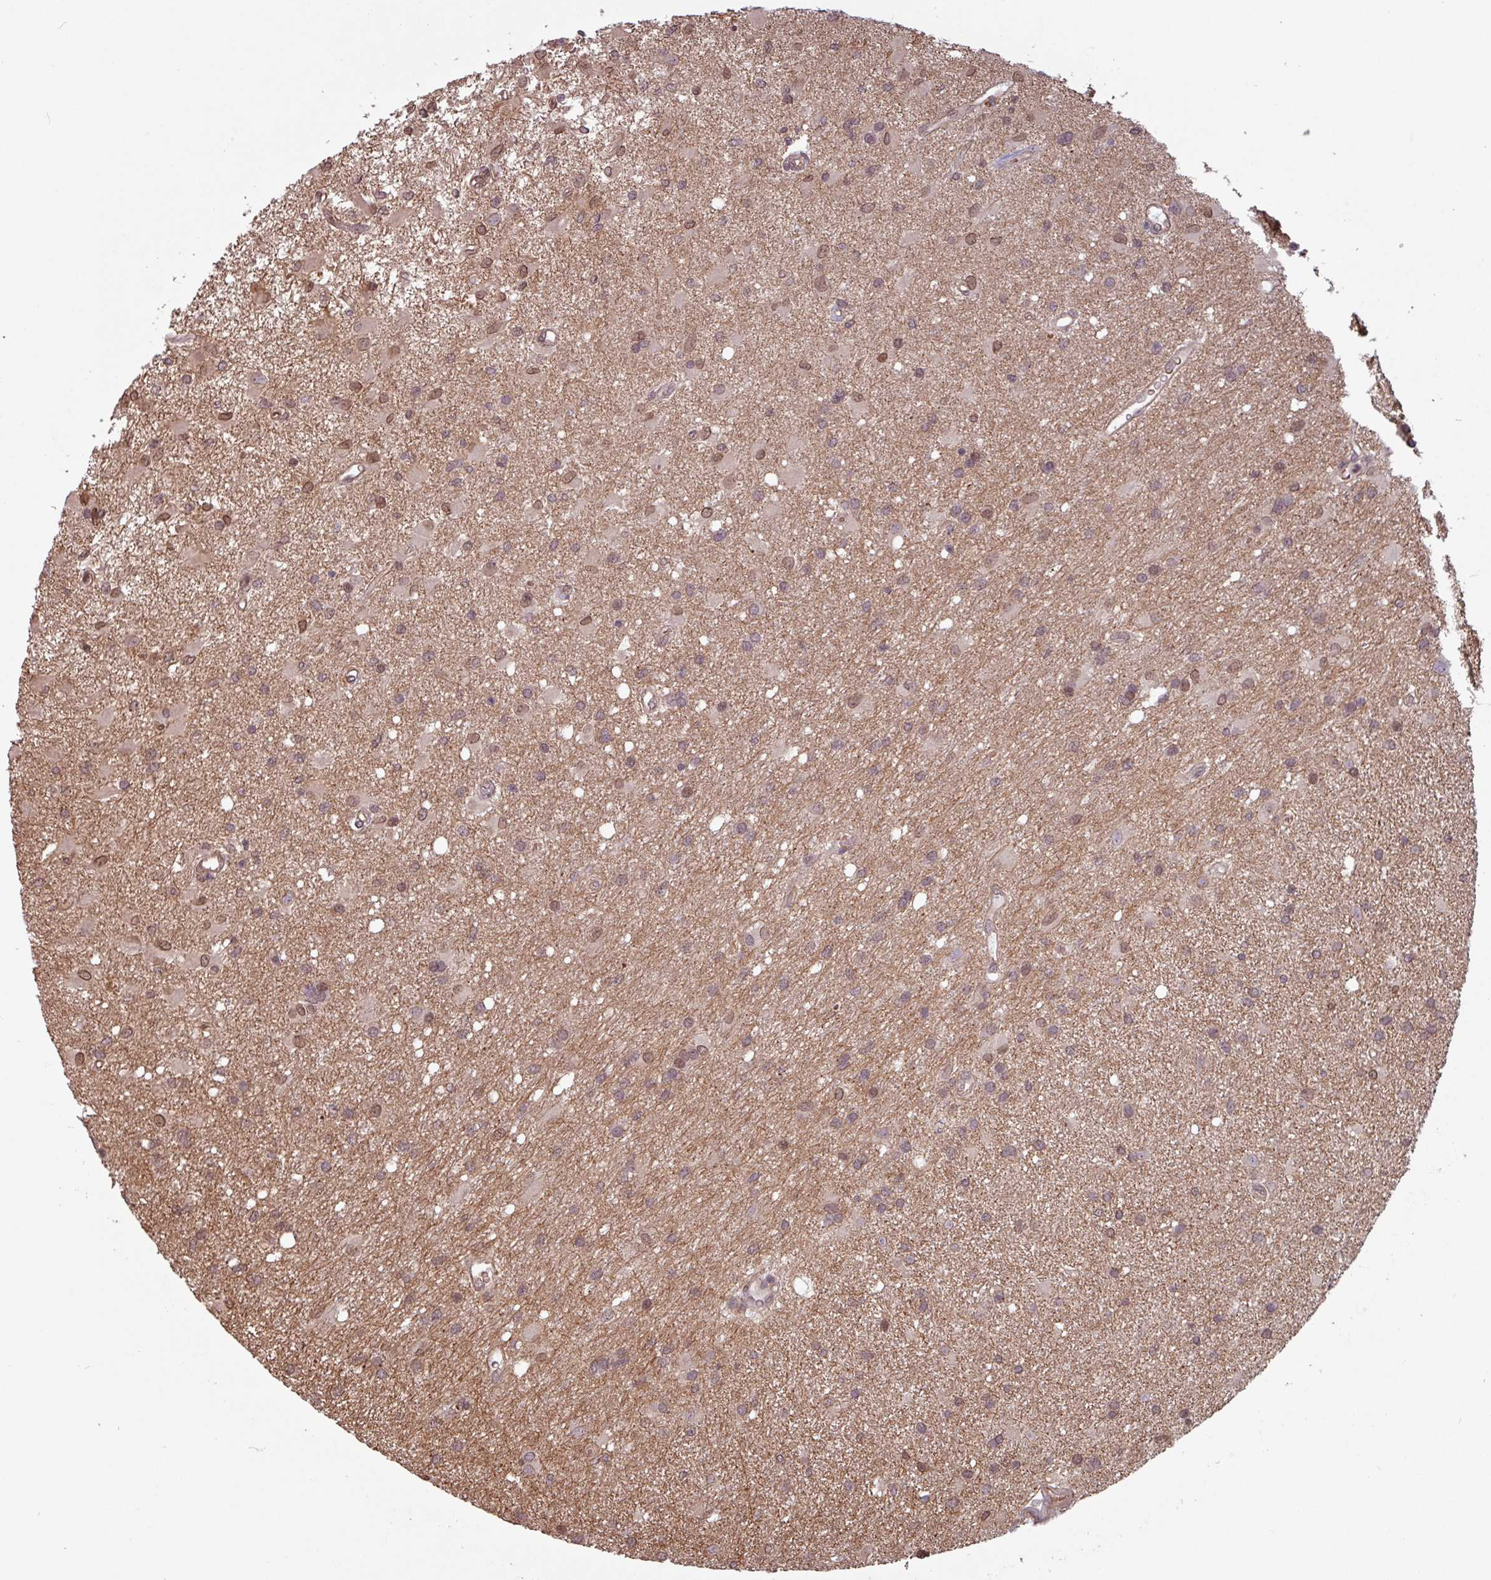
{"staining": {"intensity": "moderate", "quantity": "25%-75%", "location": "nuclear"}, "tissue": "glioma", "cell_type": "Tumor cells", "image_type": "cancer", "snomed": [{"axis": "morphology", "description": "Glioma, malignant, High grade"}, {"axis": "topography", "description": "Brain"}], "caption": "Immunohistochemical staining of glioma exhibits moderate nuclear protein expression in approximately 25%-75% of tumor cells. (DAB IHC with brightfield microscopy, high magnification).", "gene": "RBM4B", "patient": {"sex": "male", "age": 67}}